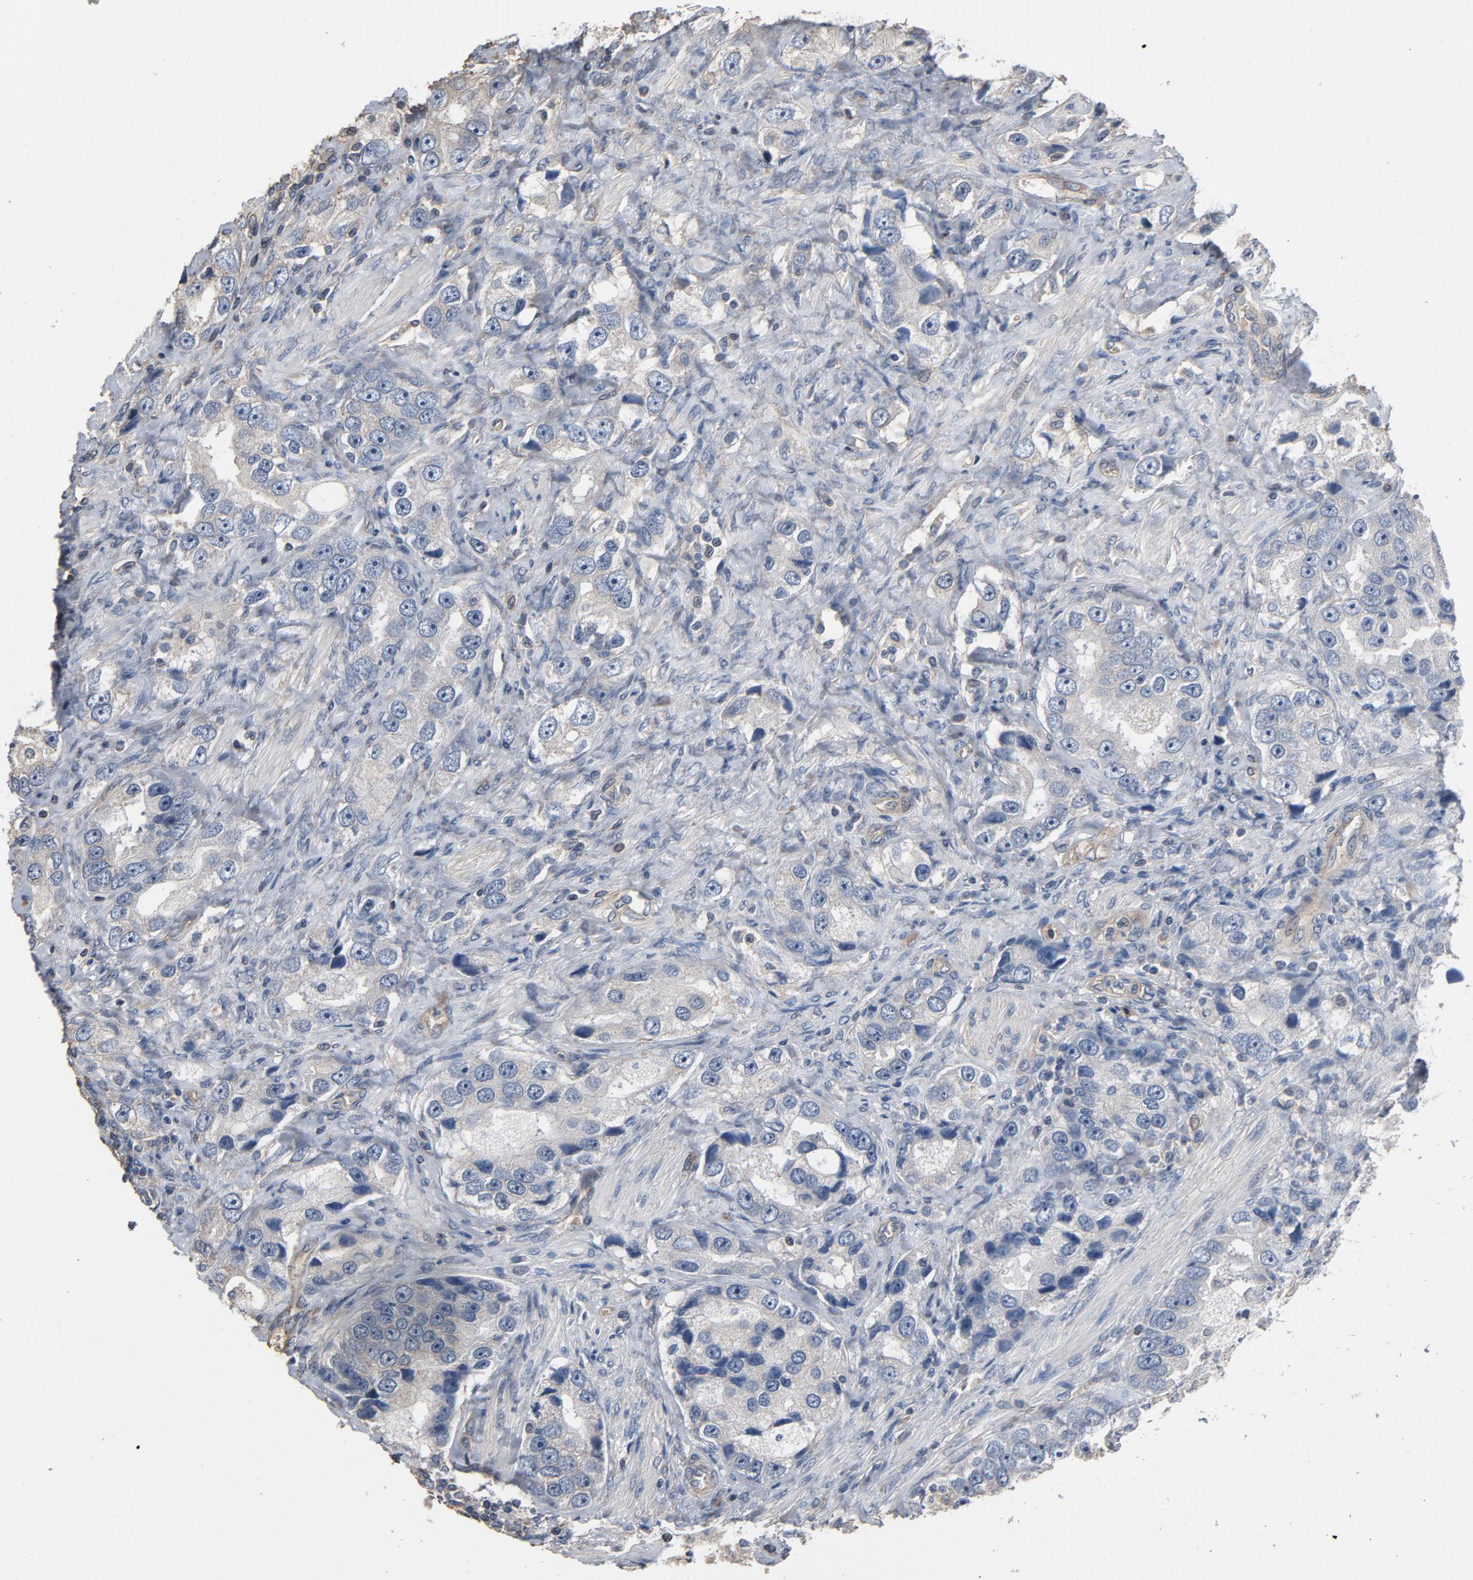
{"staining": {"intensity": "weak", "quantity": "<25%", "location": "cytoplasmic/membranous"}, "tissue": "prostate cancer", "cell_type": "Tumor cells", "image_type": "cancer", "snomed": [{"axis": "morphology", "description": "Adenocarcinoma, High grade"}, {"axis": "topography", "description": "Prostate"}], "caption": "Immunohistochemistry of prostate cancer displays no expression in tumor cells.", "gene": "SOX6", "patient": {"sex": "male", "age": 63}}